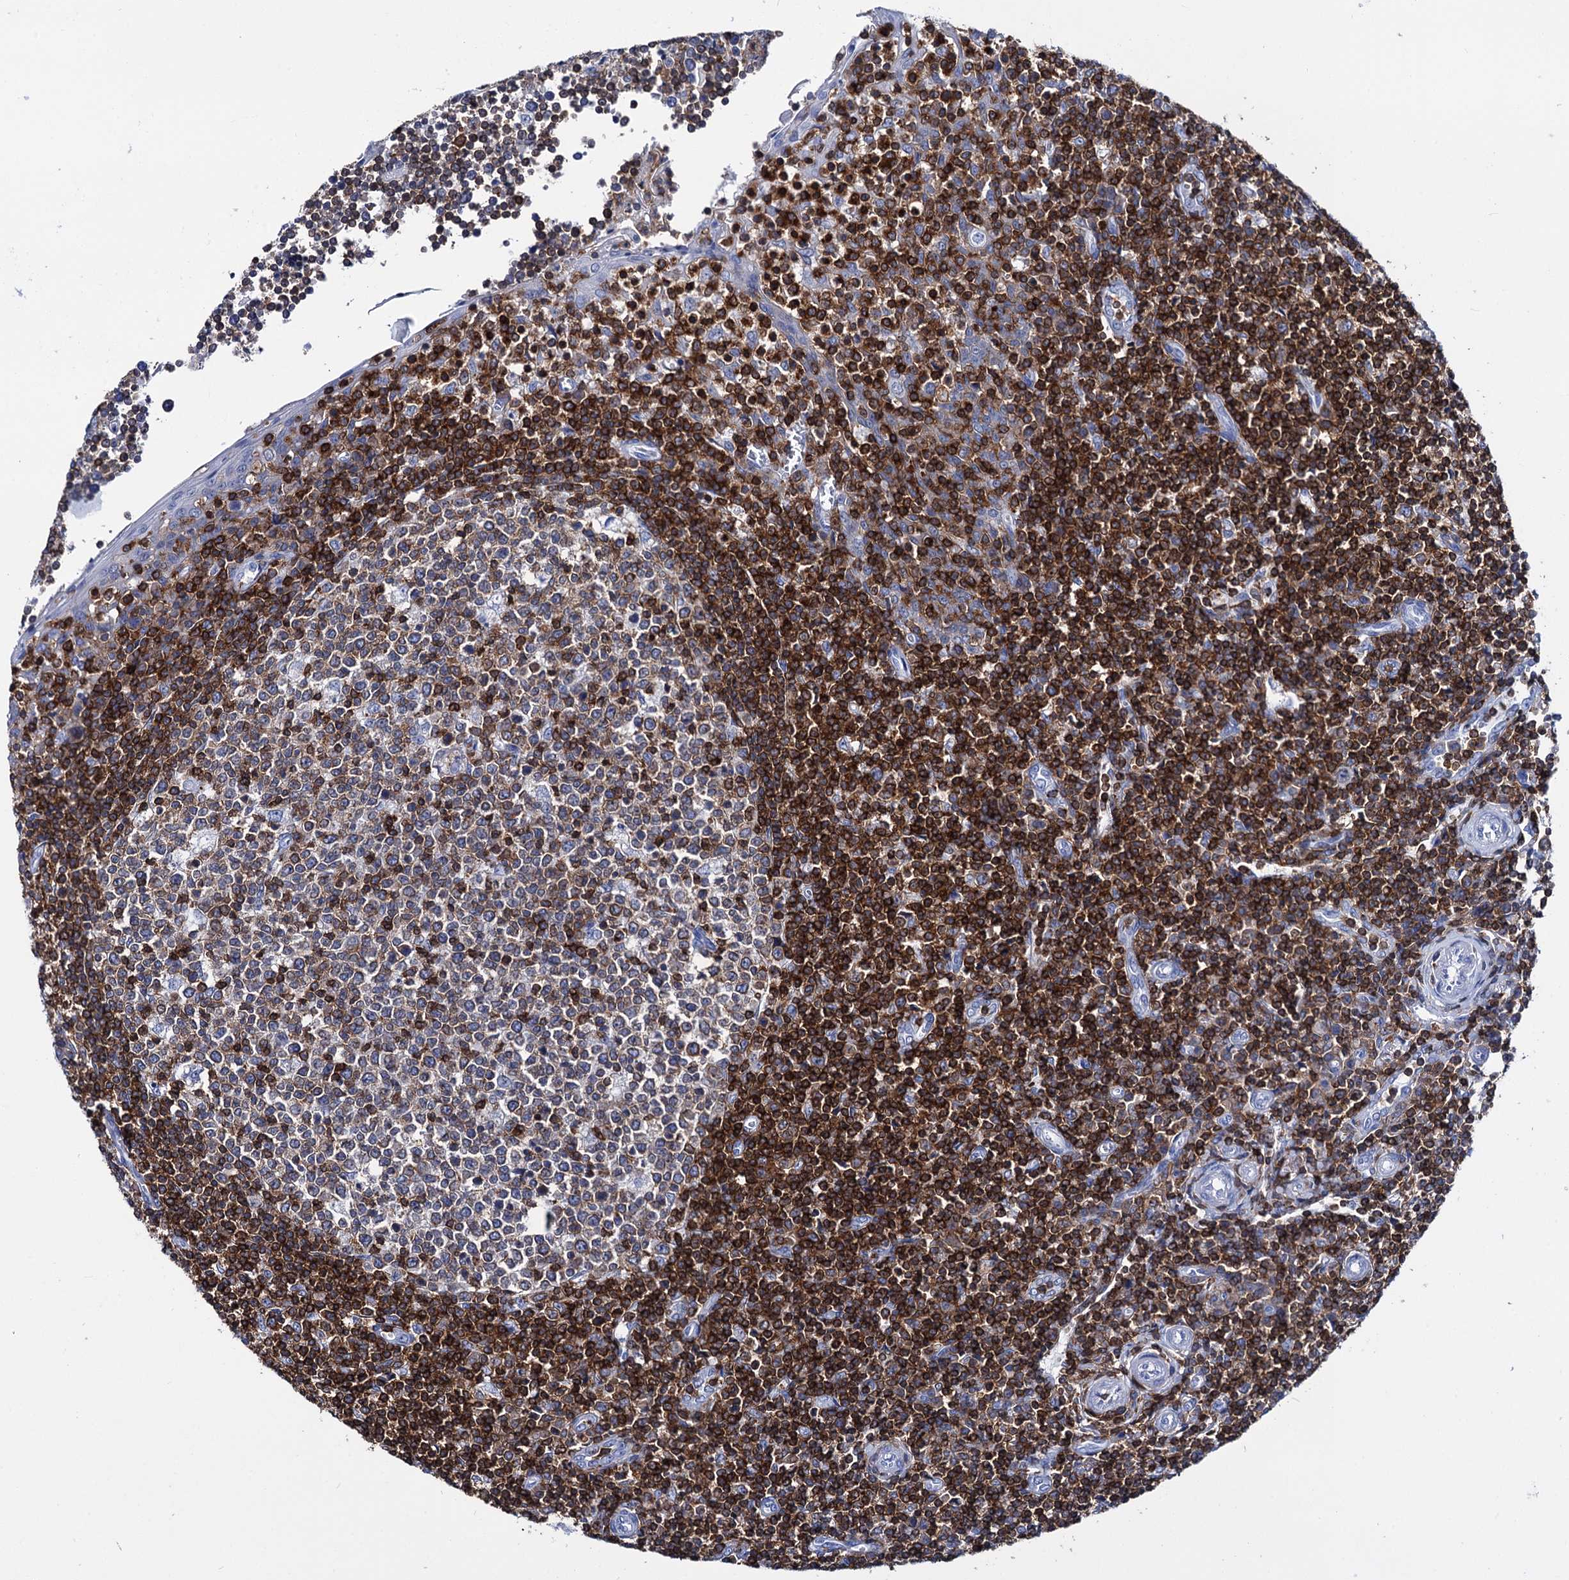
{"staining": {"intensity": "strong", "quantity": "25%-75%", "location": "cytoplasmic/membranous"}, "tissue": "tonsil", "cell_type": "Germinal center cells", "image_type": "normal", "snomed": [{"axis": "morphology", "description": "Normal tissue, NOS"}, {"axis": "topography", "description": "Tonsil"}], "caption": "This histopathology image exhibits IHC staining of normal tonsil, with high strong cytoplasmic/membranous positivity in approximately 25%-75% of germinal center cells.", "gene": "DEF6", "patient": {"sex": "female", "age": 19}}